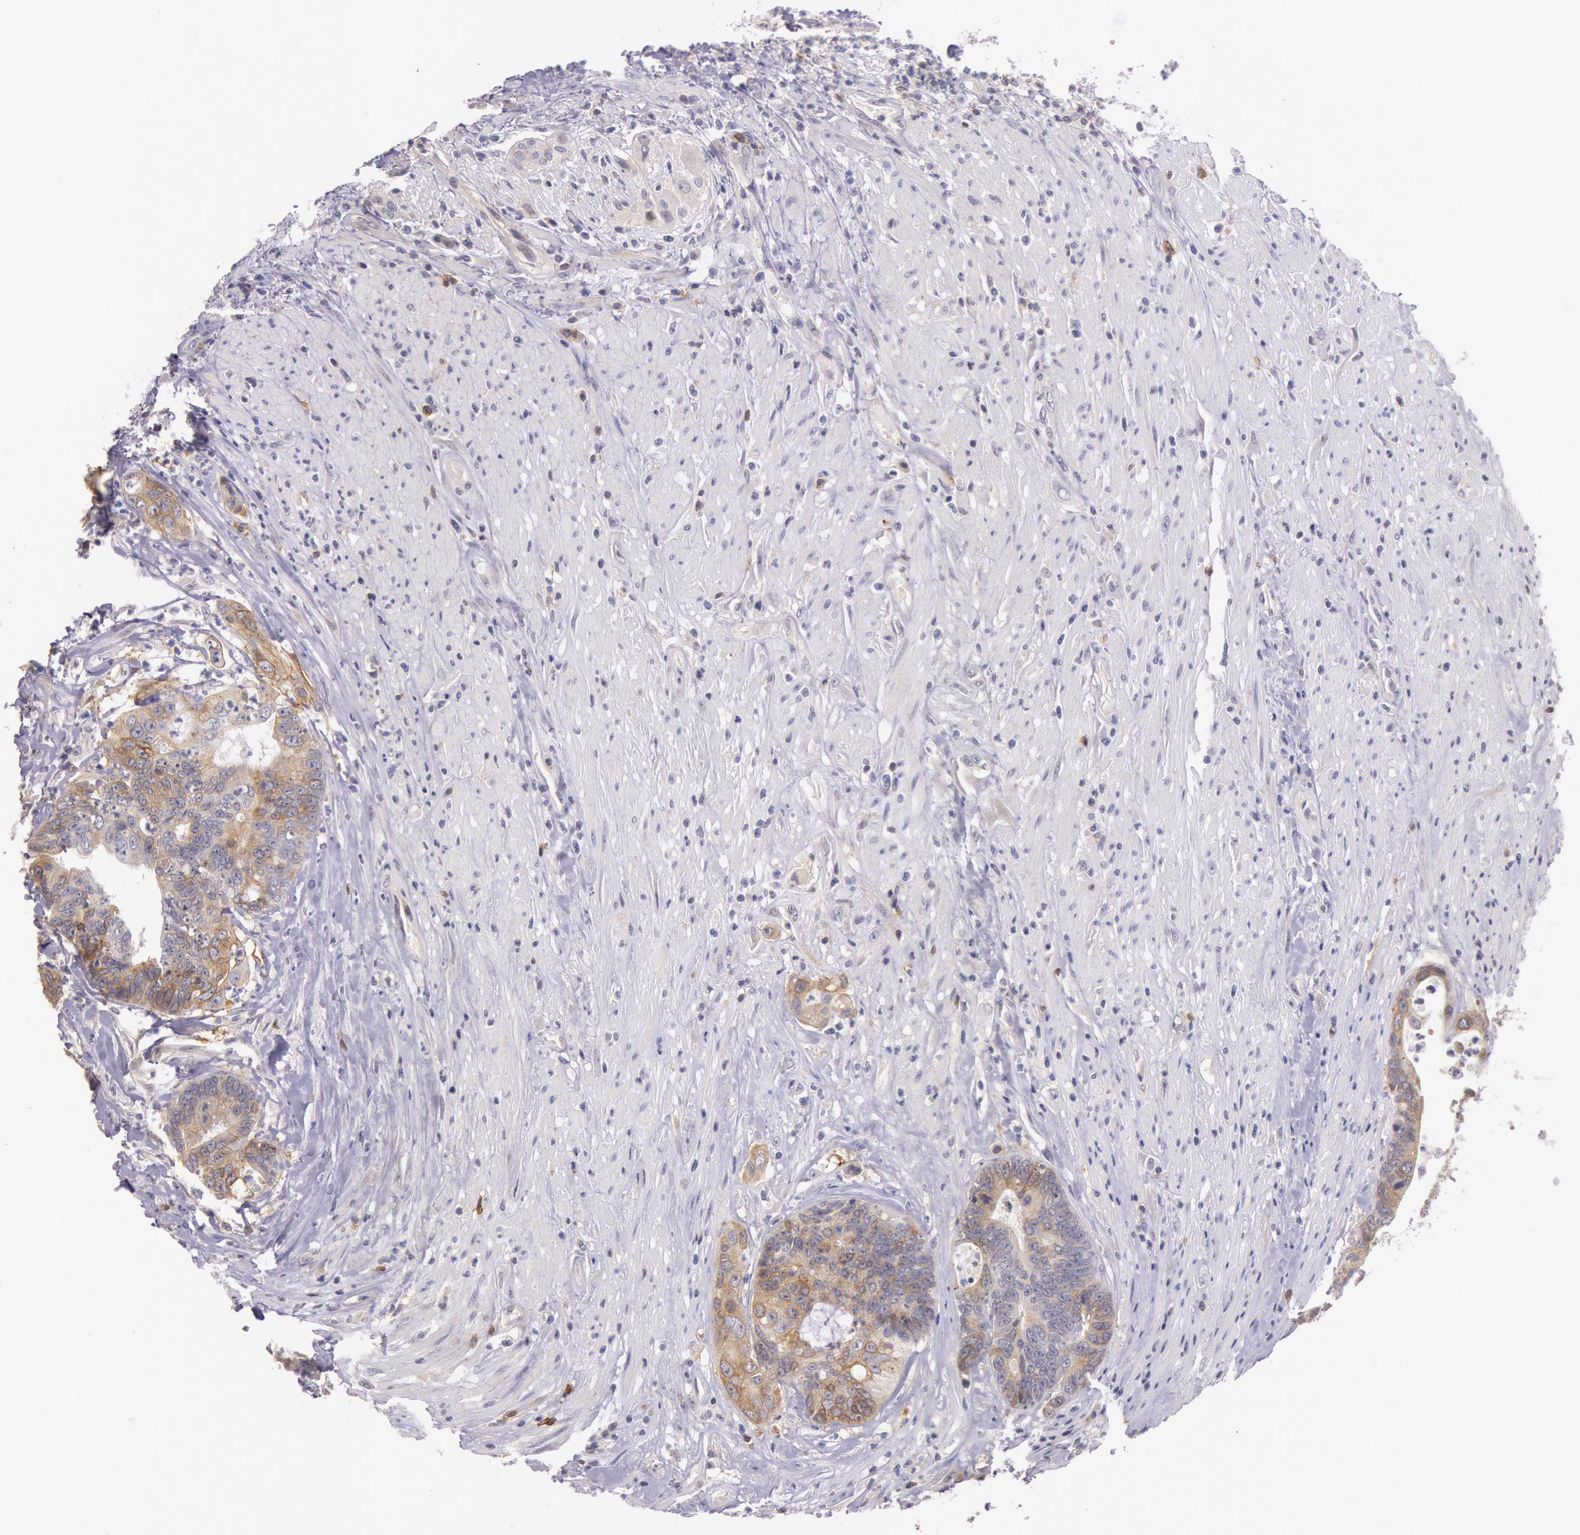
{"staining": {"intensity": "moderate", "quantity": "25%-75%", "location": "cytoplasmic/membranous"}, "tissue": "colorectal cancer", "cell_type": "Tumor cells", "image_type": "cancer", "snomed": [{"axis": "morphology", "description": "Adenocarcinoma, NOS"}, {"axis": "topography", "description": "Rectum"}], "caption": "Protein staining demonstrates moderate cytoplasmic/membranous staining in about 25%-75% of tumor cells in adenocarcinoma (colorectal).", "gene": "TRIB2", "patient": {"sex": "female", "age": 65}}